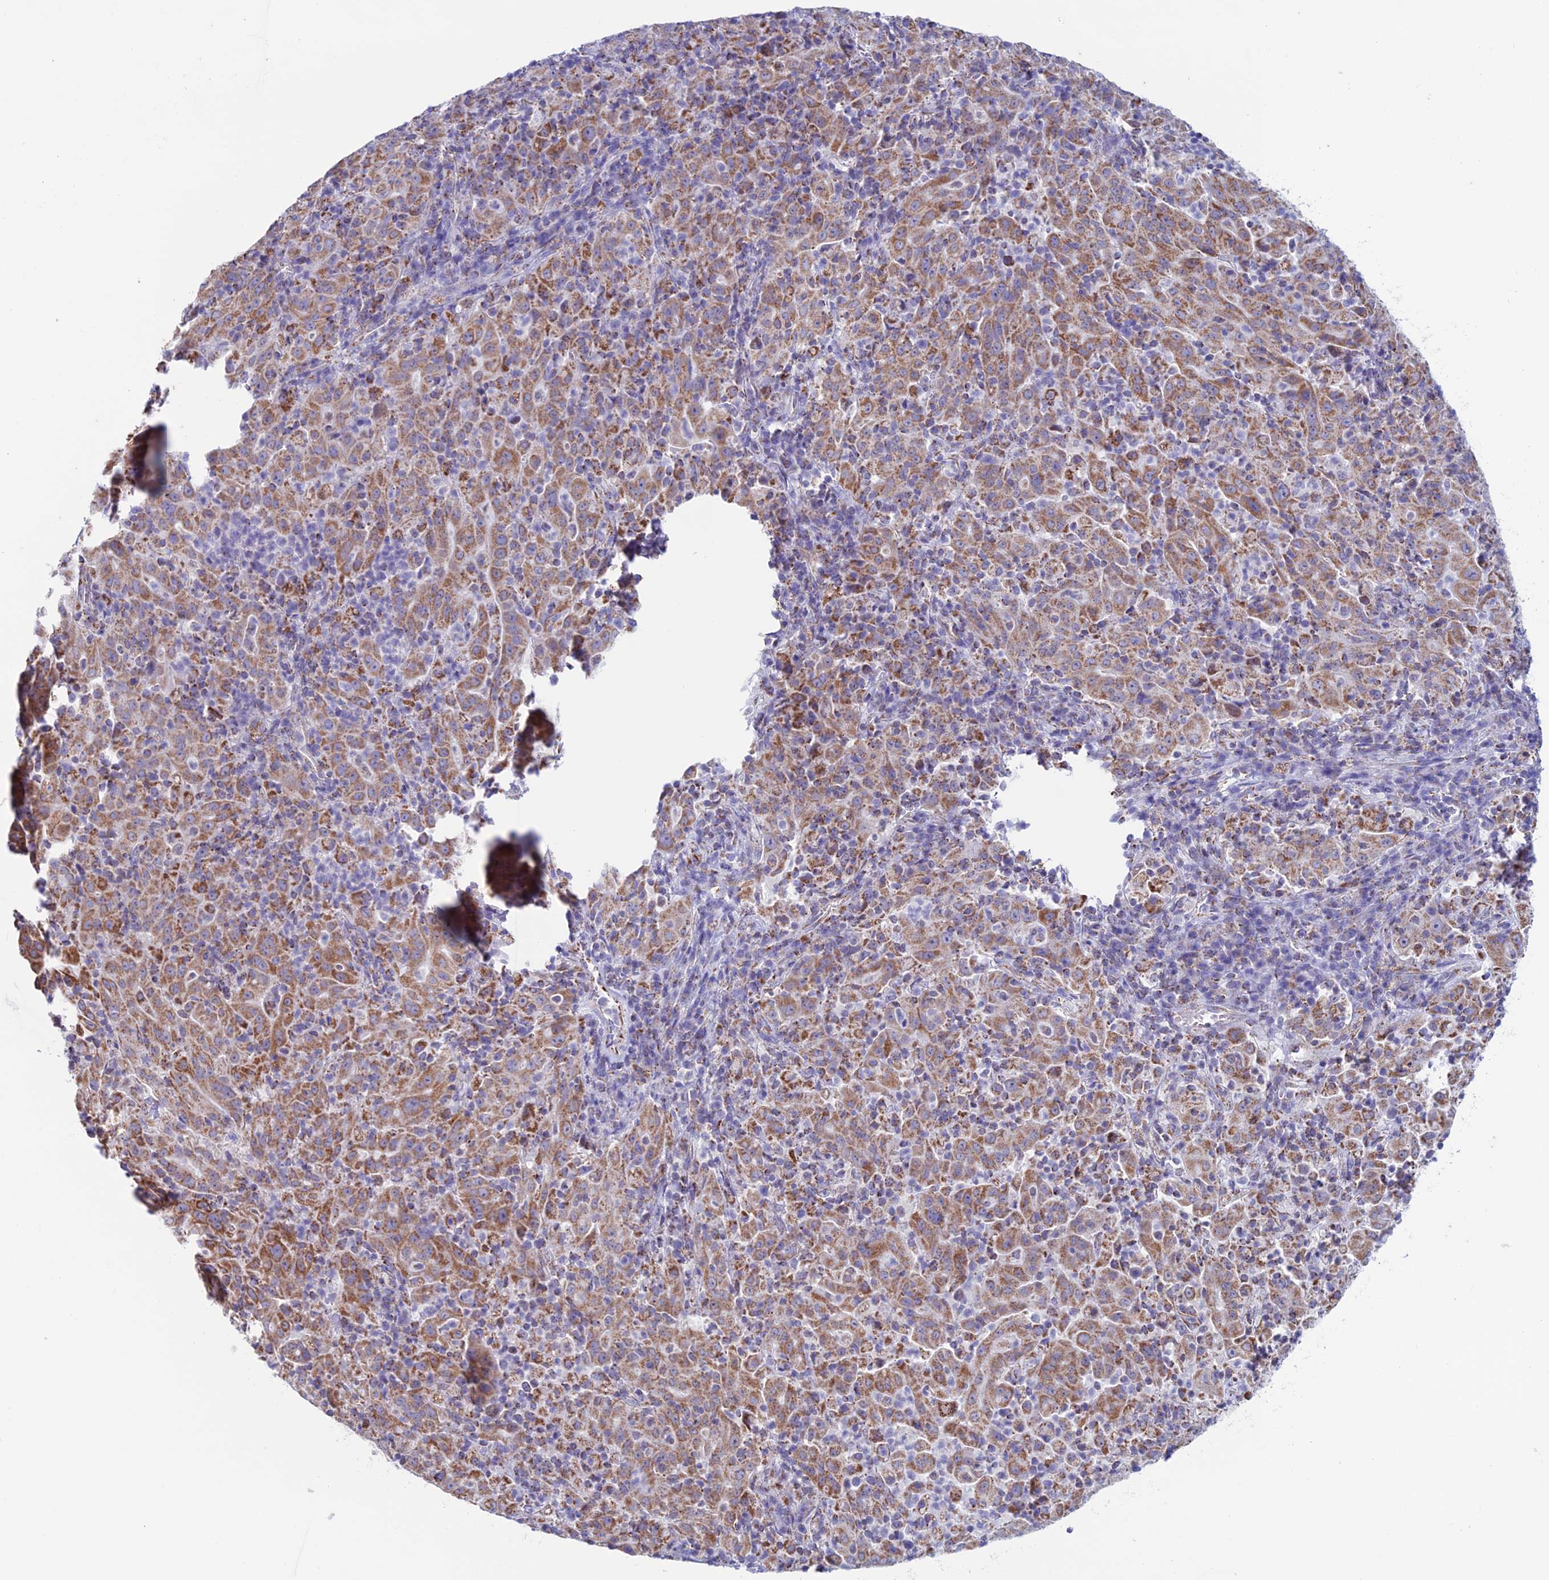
{"staining": {"intensity": "moderate", "quantity": ">75%", "location": "cytoplasmic/membranous"}, "tissue": "pancreatic cancer", "cell_type": "Tumor cells", "image_type": "cancer", "snomed": [{"axis": "morphology", "description": "Adenocarcinoma, NOS"}, {"axis": "topography", "description": "Pancreas"}], "caption": "Immunohistochemical staining of adenocarcinoma (pancreatic) demonstrates medium levels of moderate cytoplasmic/membranous staining in about >75% of tumor cells.", "gene": "ZNG1B", "patient": {"sex": "male", "age": 63}}